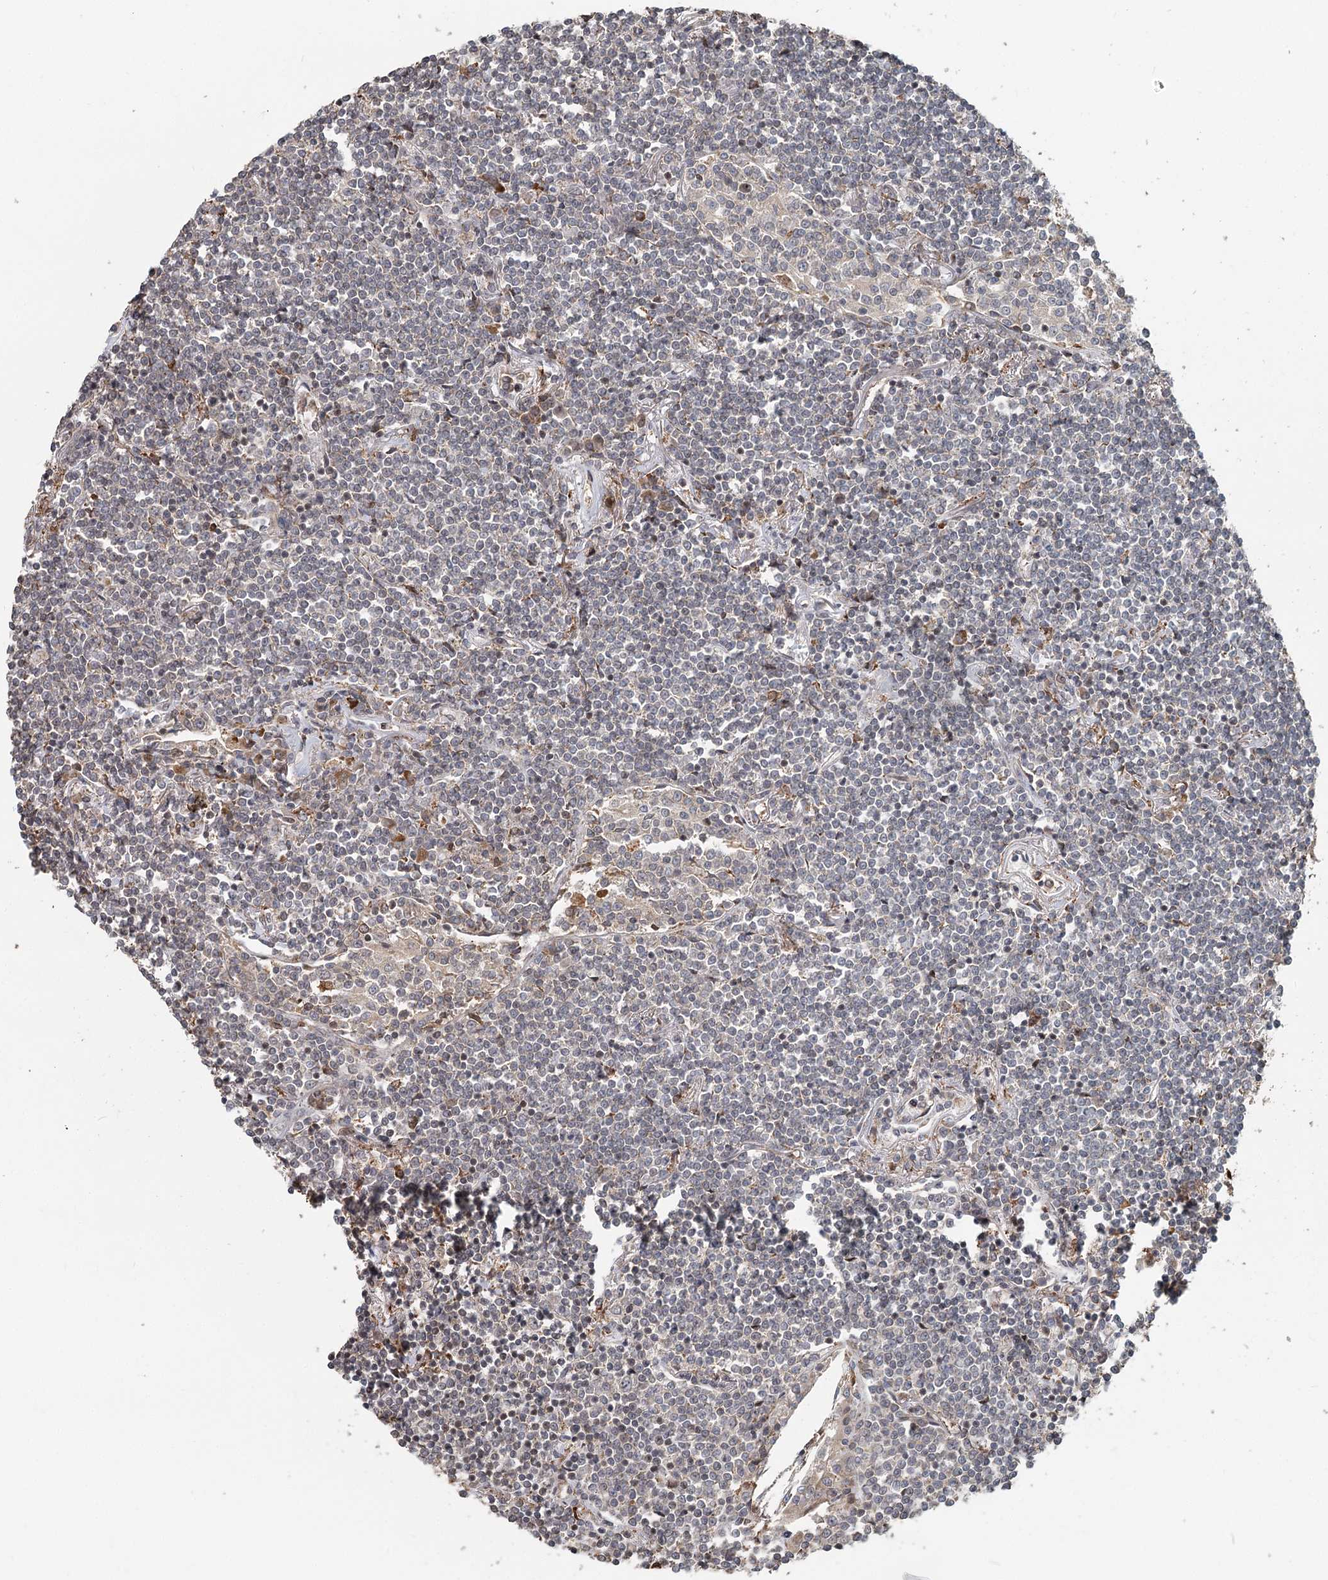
{"staining": {"intensity": "negative", "quantity": "none", "location": "none"}, "tissue": "lymphoma", "cell_type": "Tumor cells", "image_type": "cancer", "snomed": [{"axis": "morphology", "description": "Malignant lymphoma, non-Hodgkin's type, Low grade"}, {"axis": "topography", "description": "Lung"}], "caption": "DAB immunohistochemical staining of human low-grade malignant lymphoma, non-Hodgkin's type displays no significant staining in tumor cells. (Brightfield microscopy of DAB IHC at high magnification).", "gene": "RNF111", "patient": {"sex": "female", "age": 71}}